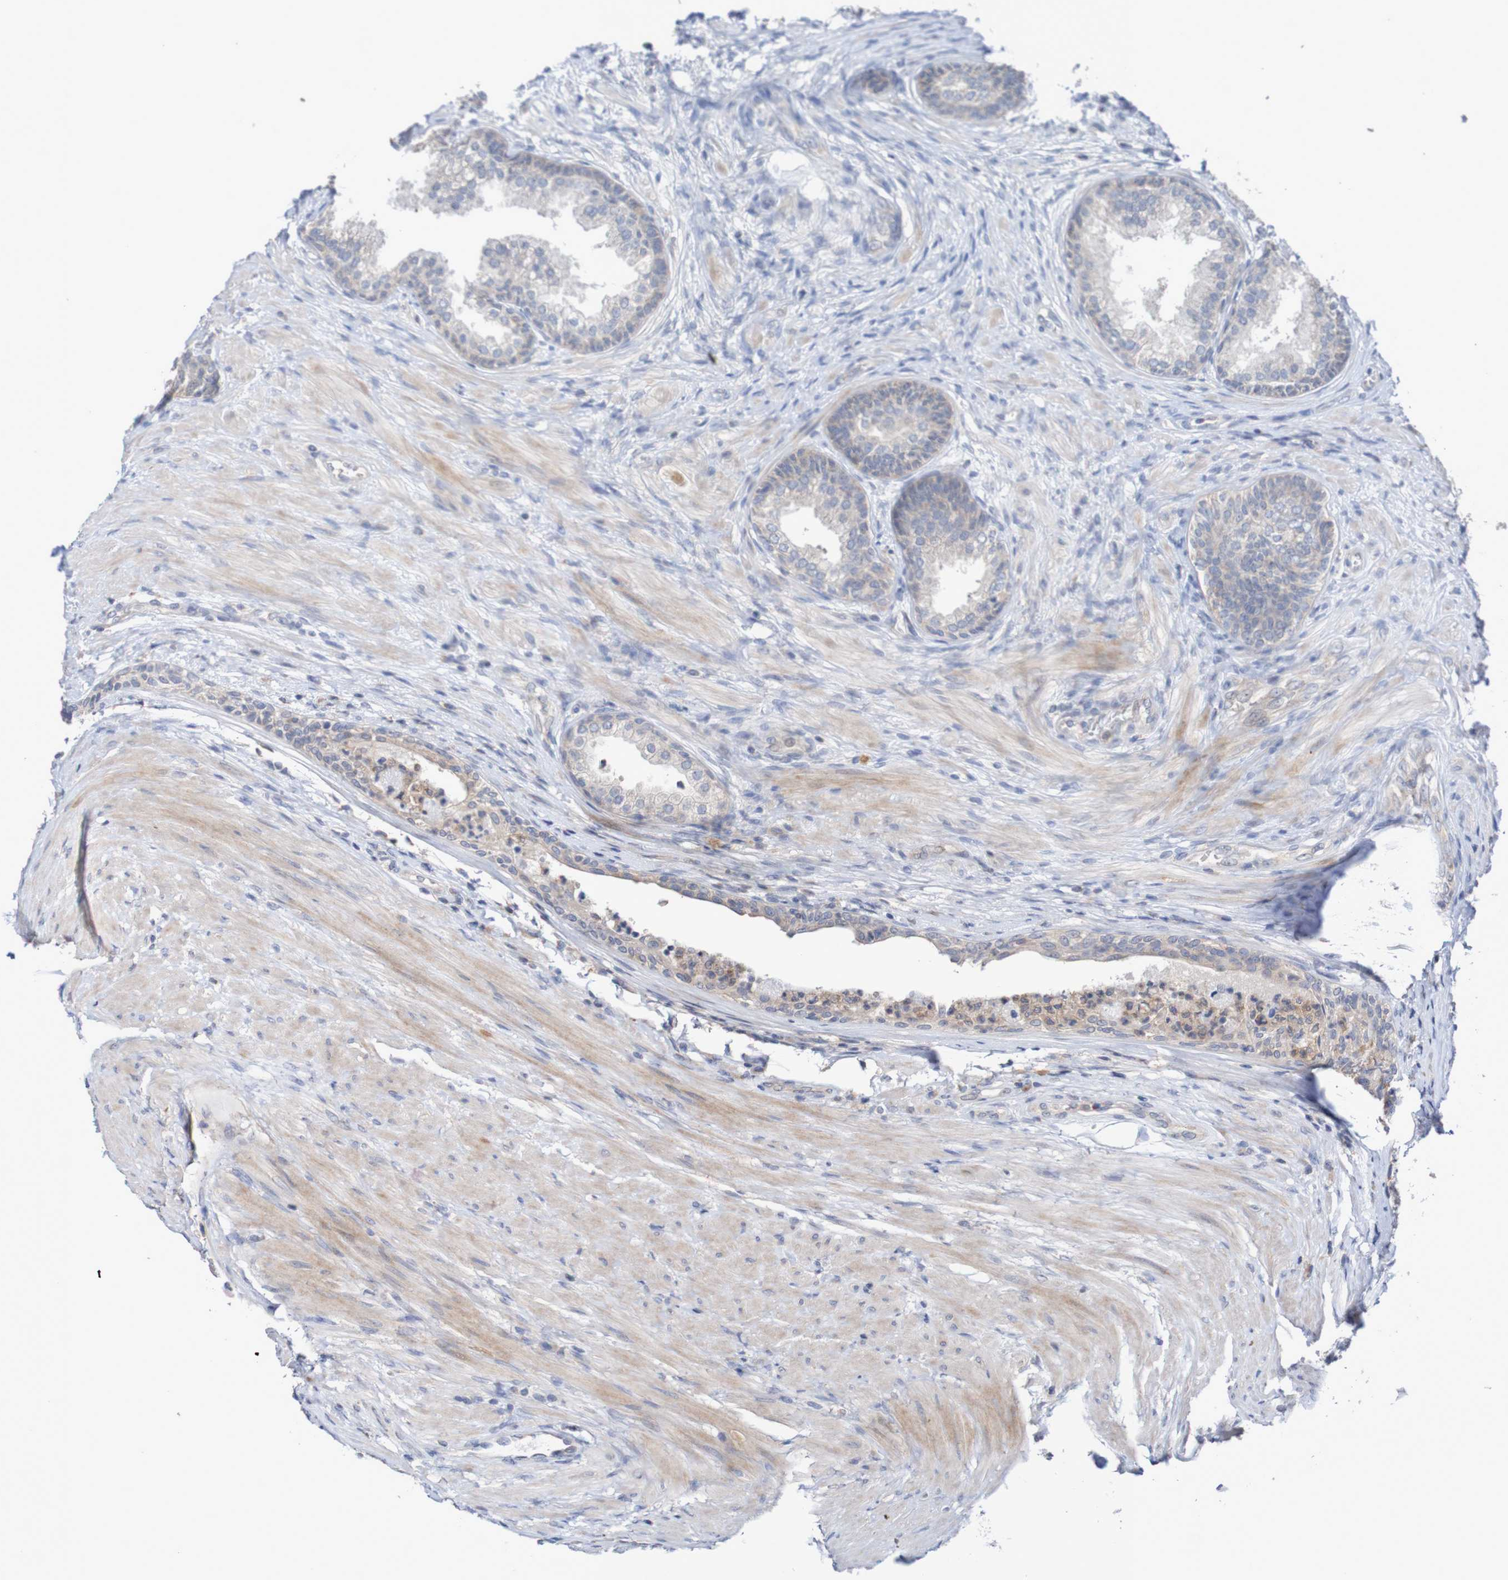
{"staining": {"intensity": "weak", "quantity": "25%-75%", "location": "cytoplasmic/membranous"}, "tissue": "prostate", "cell_type": "Glandular cells", "image_type": "normal", "snomed": [{"axis": "morphology", "description": "Normal tissue, NOS"}, {"axis": "topography", "description": "Prostate"}], "caption": "Protein expression by IHC shows weak cytoplasmic/membranous expression in about 25%-75% of glandular cells in benign prostate. (Brightfield microscopy of DAB IHC at high magnification).", "gene": "C3orf18", "patient": {"sex": "male", "age": 76}}